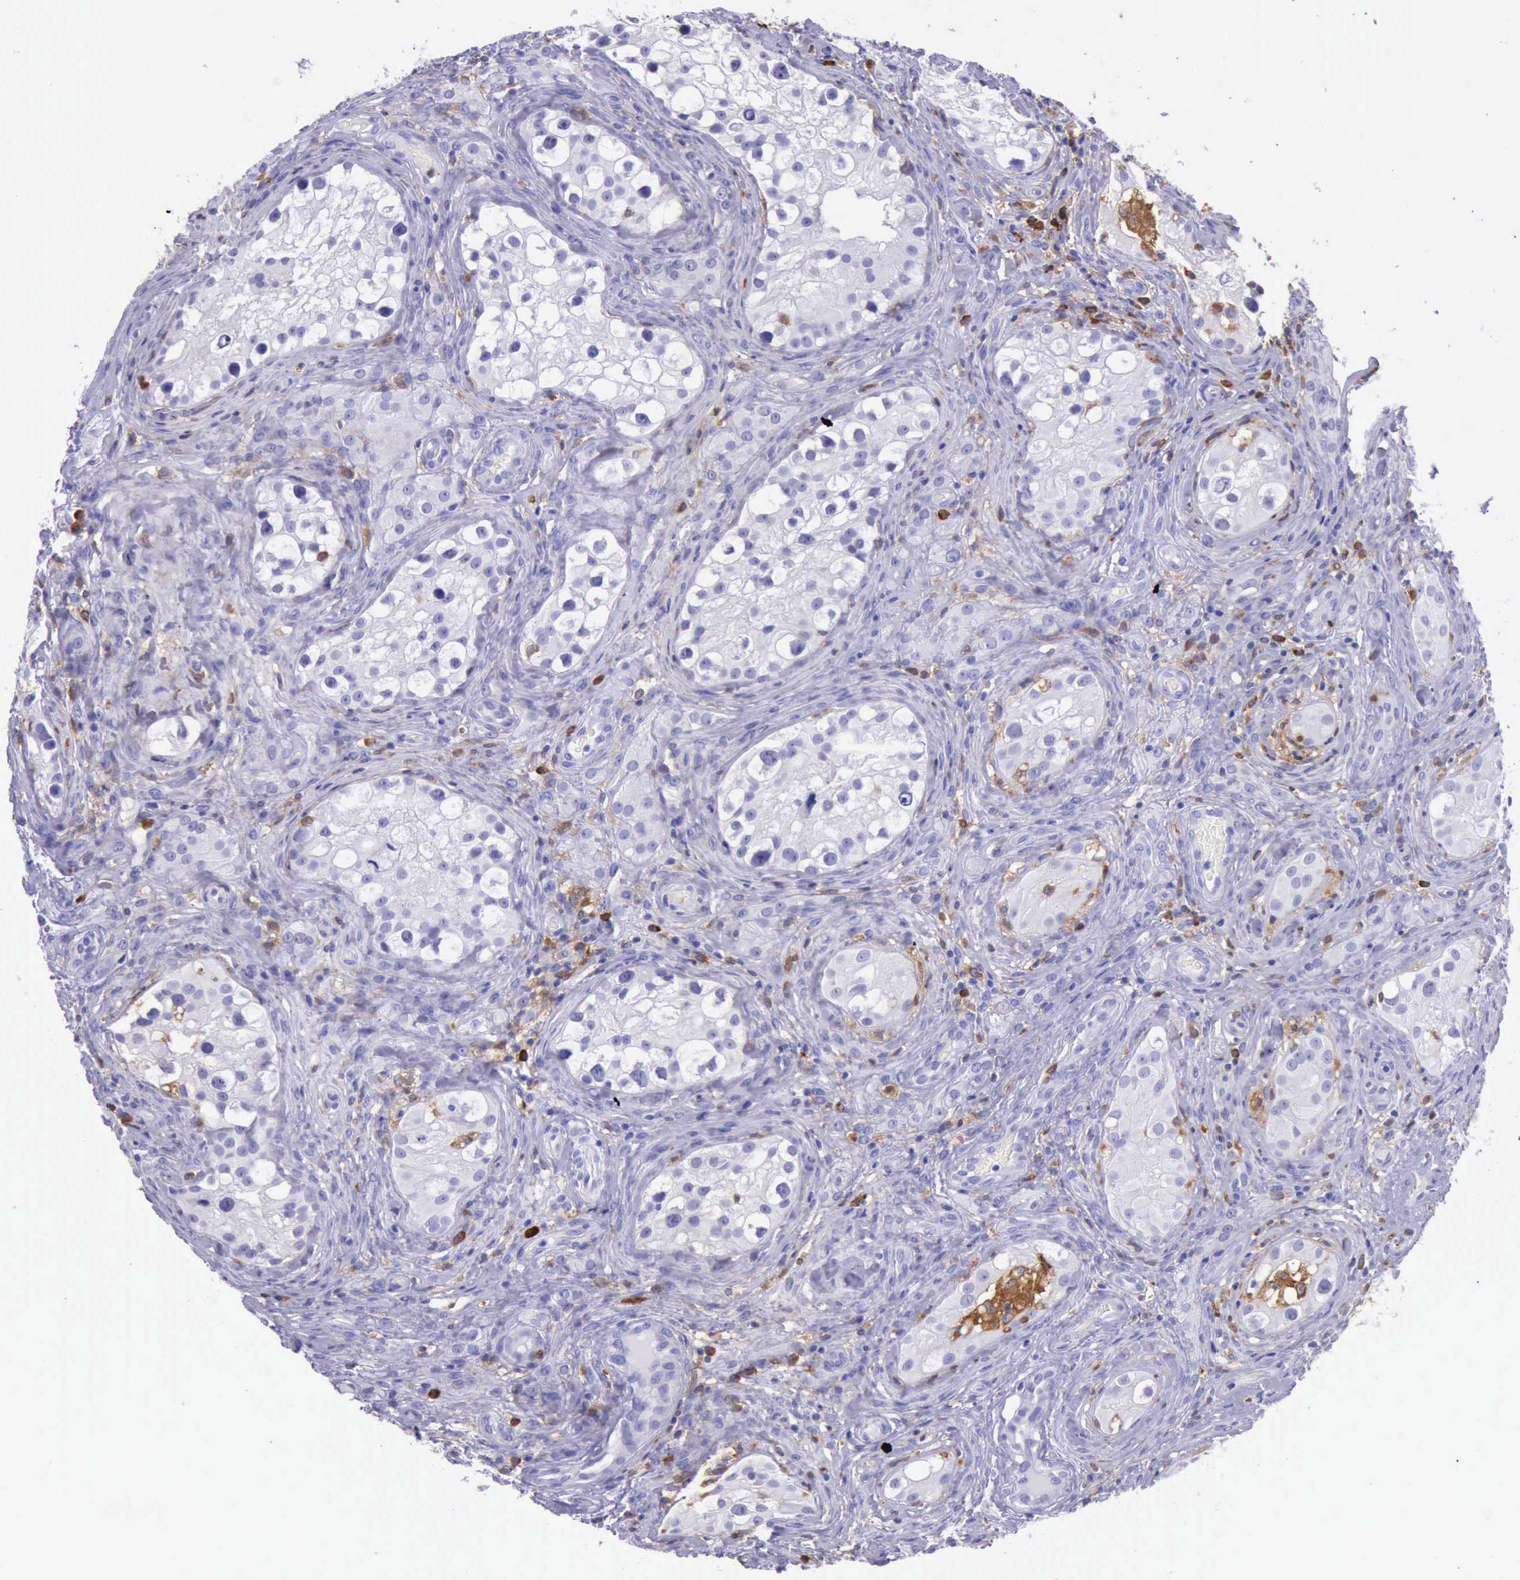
{"staining": {"intensity": "negative", "quantity": "none", "location": "none"}, "tissue": "testis cancer", "cell_type": "Tumor cells", "image_type": "cancer", "snomed": [{"axis": "morphology", "description": "Carcinoma, Embryonal, NOS"}, {"axis": "topography", "description": "Testis"}], "caption": "A histopathology image of testis embryonal carcinoma stained for a protein exhibits no brown staining in tumor cells.", "gene": "BTK", "patient": {"sex": "male", "age": 31}}